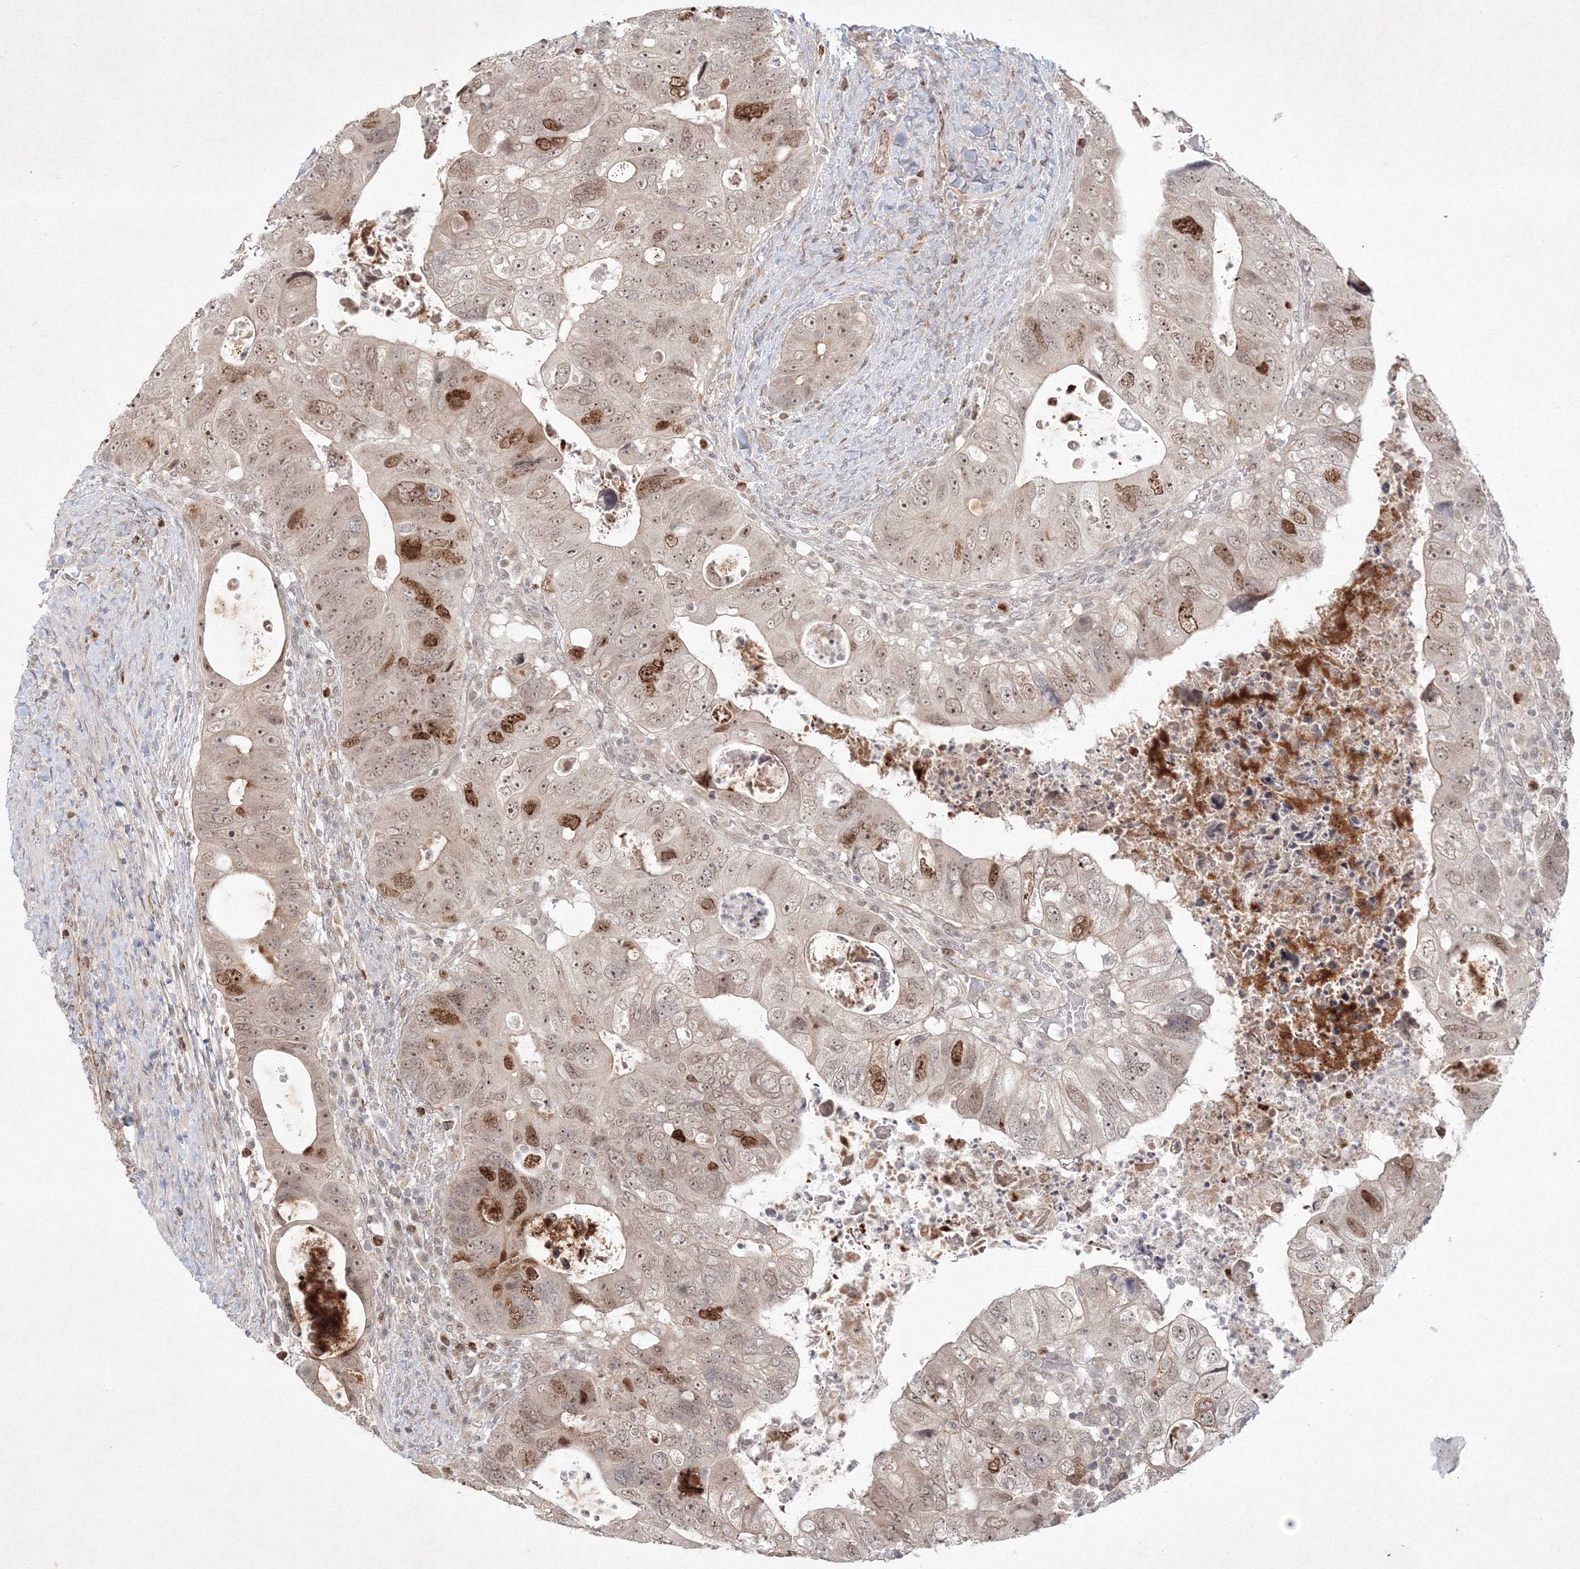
{"staining": {"intensity": "moderate", "quantity": "25%-75%", "location": "nuclear"}, "tissue": "colorectal cancer", "cell_type": "Tumor cells", "image_type": "cancer", "snomed": [{"axis": "morphology", "description": "Adenocarcinoma, NOS"}, {"axis": "topography", "description": "Rectum"}], "caption": "A brown stain labels moderate nuclear positivity of a protein in human colorectal cancer (adenocarcinoma) tumor cells.", "gene": "KIF20A", "patient": {"sex": "male", "age": 59}}